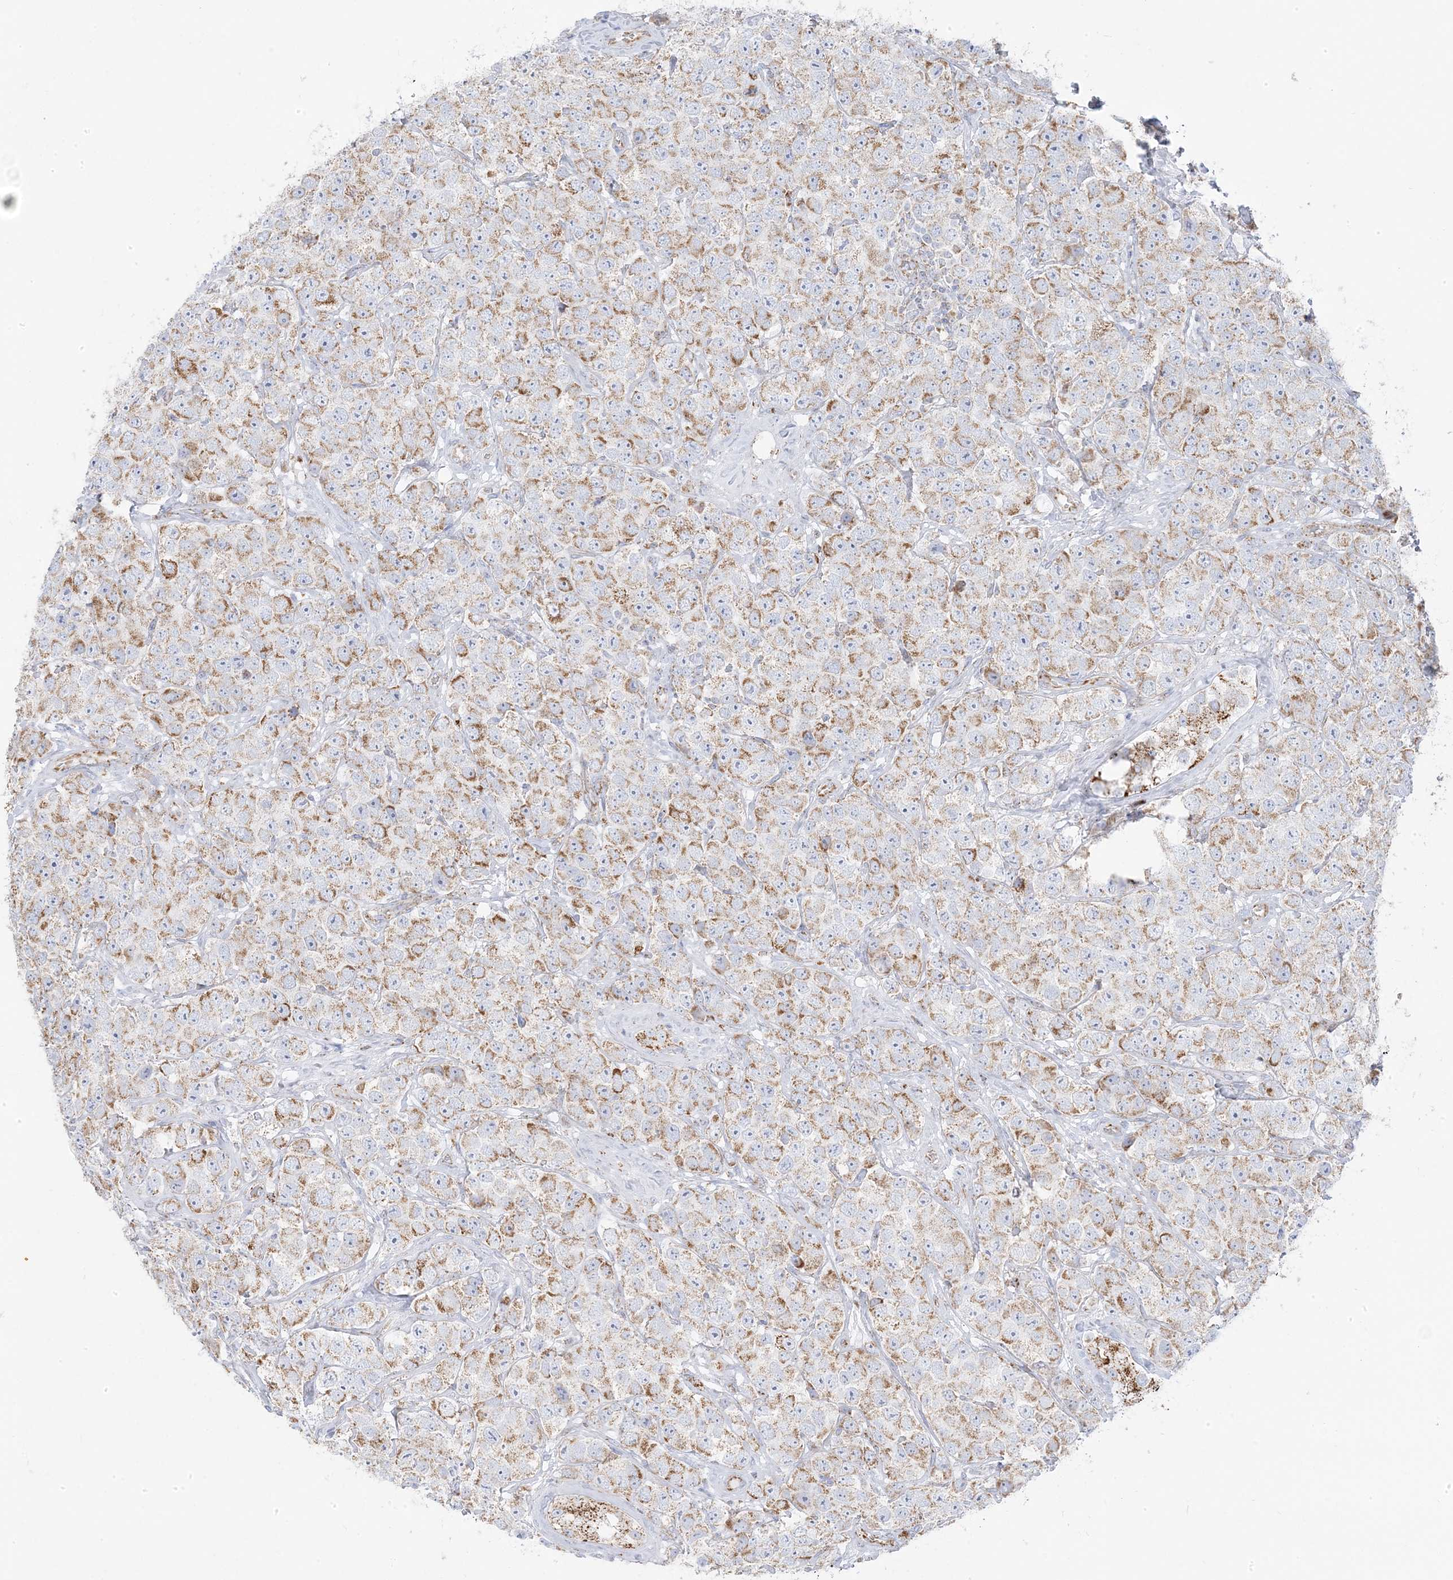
{"staining": {"intensity": "moderate", "quantity": "25%-75%", "location": "cytoplasmic/membranous"}, "tissue": "testis cancer", "cell_type": "Tumor cells", "image_type": "cancer", "snomed": [{"axis": "morphology", "description": "Seminoma, NOS"}, {"axis": "topography", "description": "Testis"}], "caption": "Protein expression analysis of human testis cancer (seminoma) reveals moderate cytoplasmic/membranous expression in about 25%-75% of tumor cells. Immunohistochemistry (ihc) stains the protein of interest in brown and the nuclei are stained blue.", "gene": "PCCB", "patient": {"sex": "male", "age": 28}}